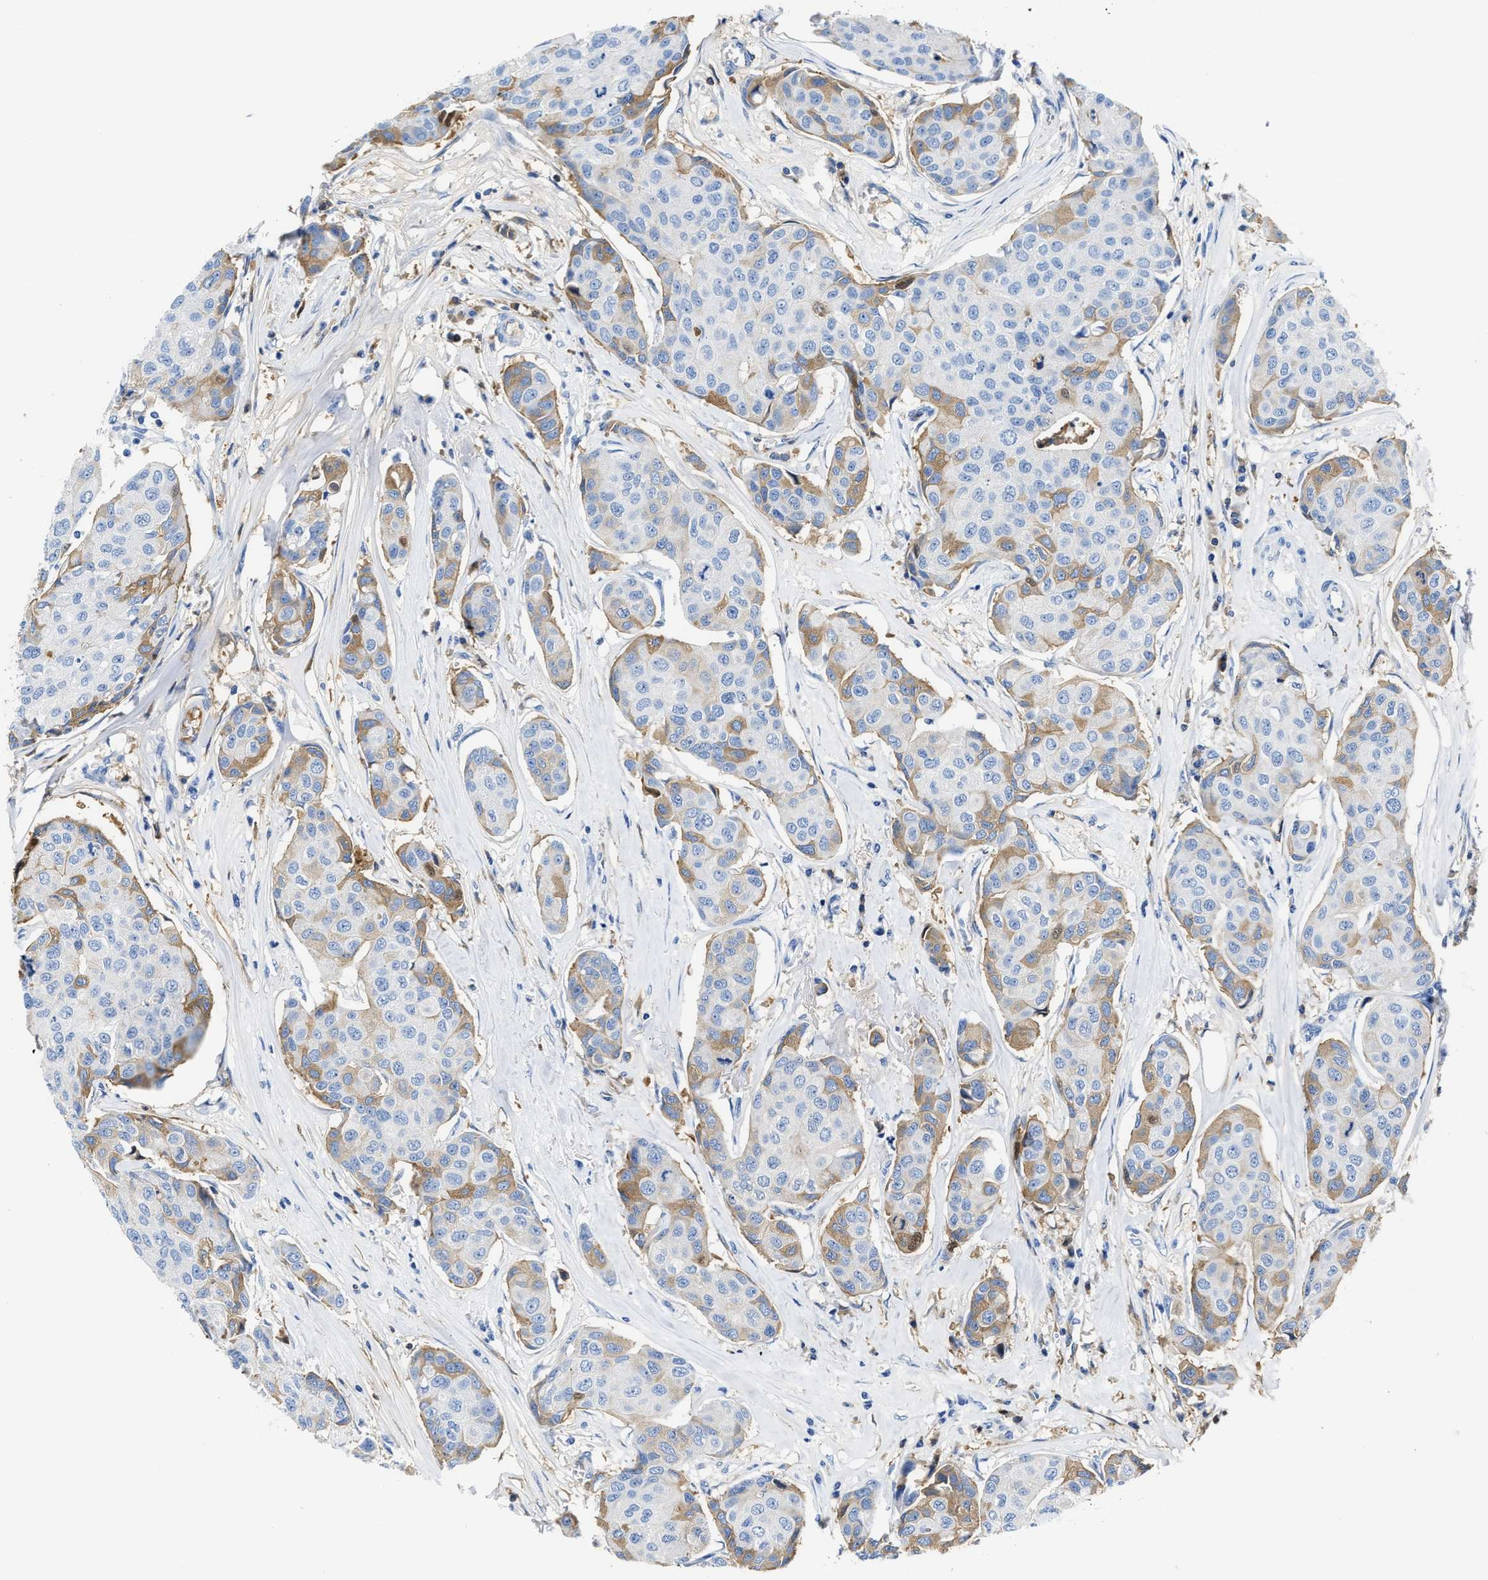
{"staining": {"intensity": "moderate", "quantity": "<25%", "location": "cytoplasmic/membranous"}, "tissue": "breast cancer", "cell_type": "Tumor cells", "image_type": "cancer", "snomed": [{"axis": "morphology", "description": "Duct carcinoma"}, {"axis": "topography", "description": "Breast"}], "caption": "An image showing moderate cytoplasmic/membranous positivity in about <25% of tumor cells in breast intraductal carcinoma, as visualized by brown immunohistochemical staining.", "gene": "GC", "patient": {"sex": "female", "age": 80}}